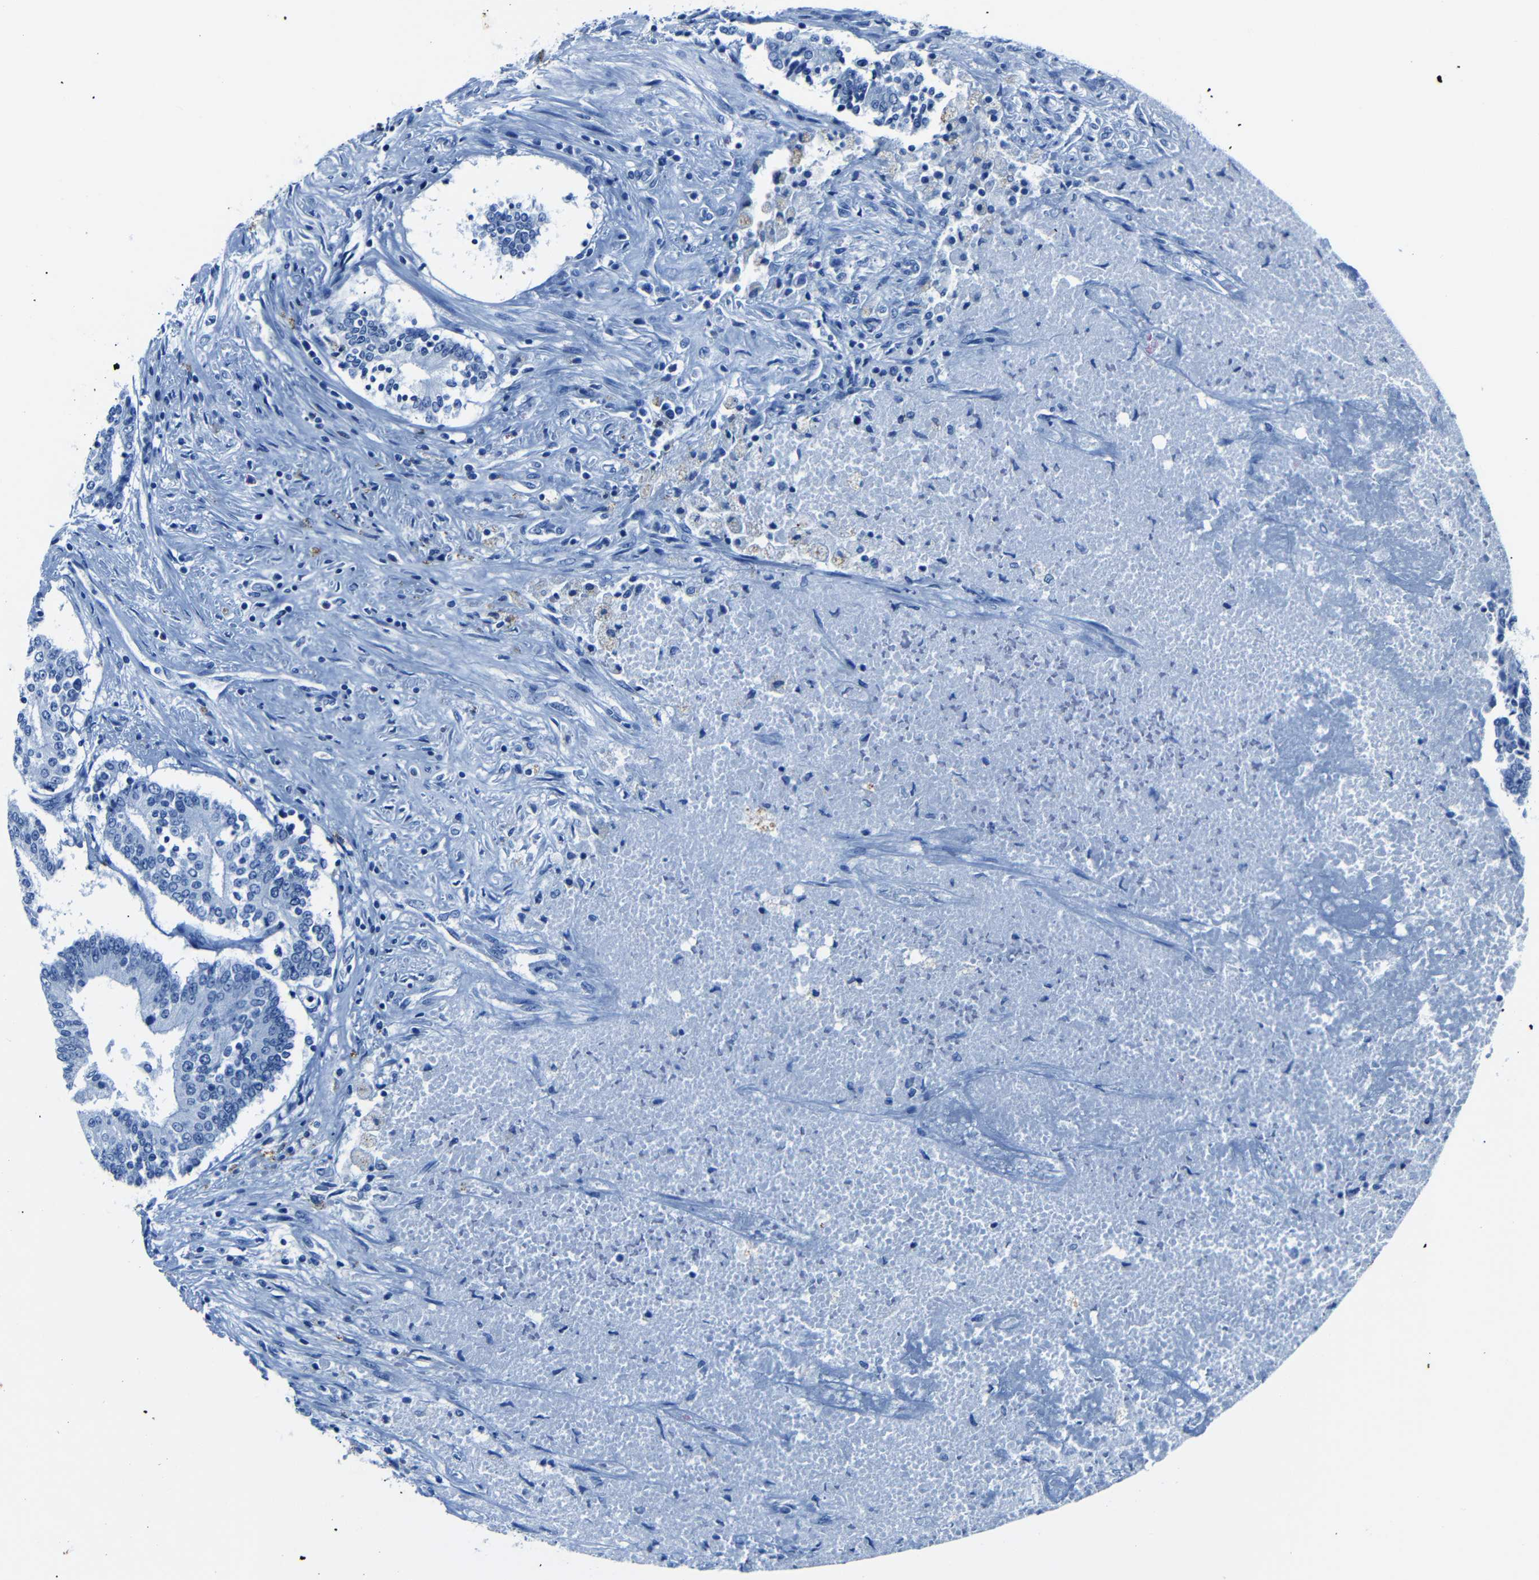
{"staining": {"intensity": "negative", "quantity": "none", "location": "none"}, "tissue": "prostate cancer", "cell_type": "Tumor cells", "image_type": "cancer", "snomed": [{"axis": "morphology", "description": "Normal tissue, NOS"}, {"axis": "morphology", "description": "Adenocarcinoma, High grade"}, {"axis": "topography", "description": "Prostate"}, {"axis": "topography", "description": "Seminal veicle"}], "caption": "Protein analysis of high-grade adenocarcinoma (prostate) demonstrates no significant staining in tumor cells.", "gene": "CLDN11", "patient": {"sex": "male", "age": 55}}